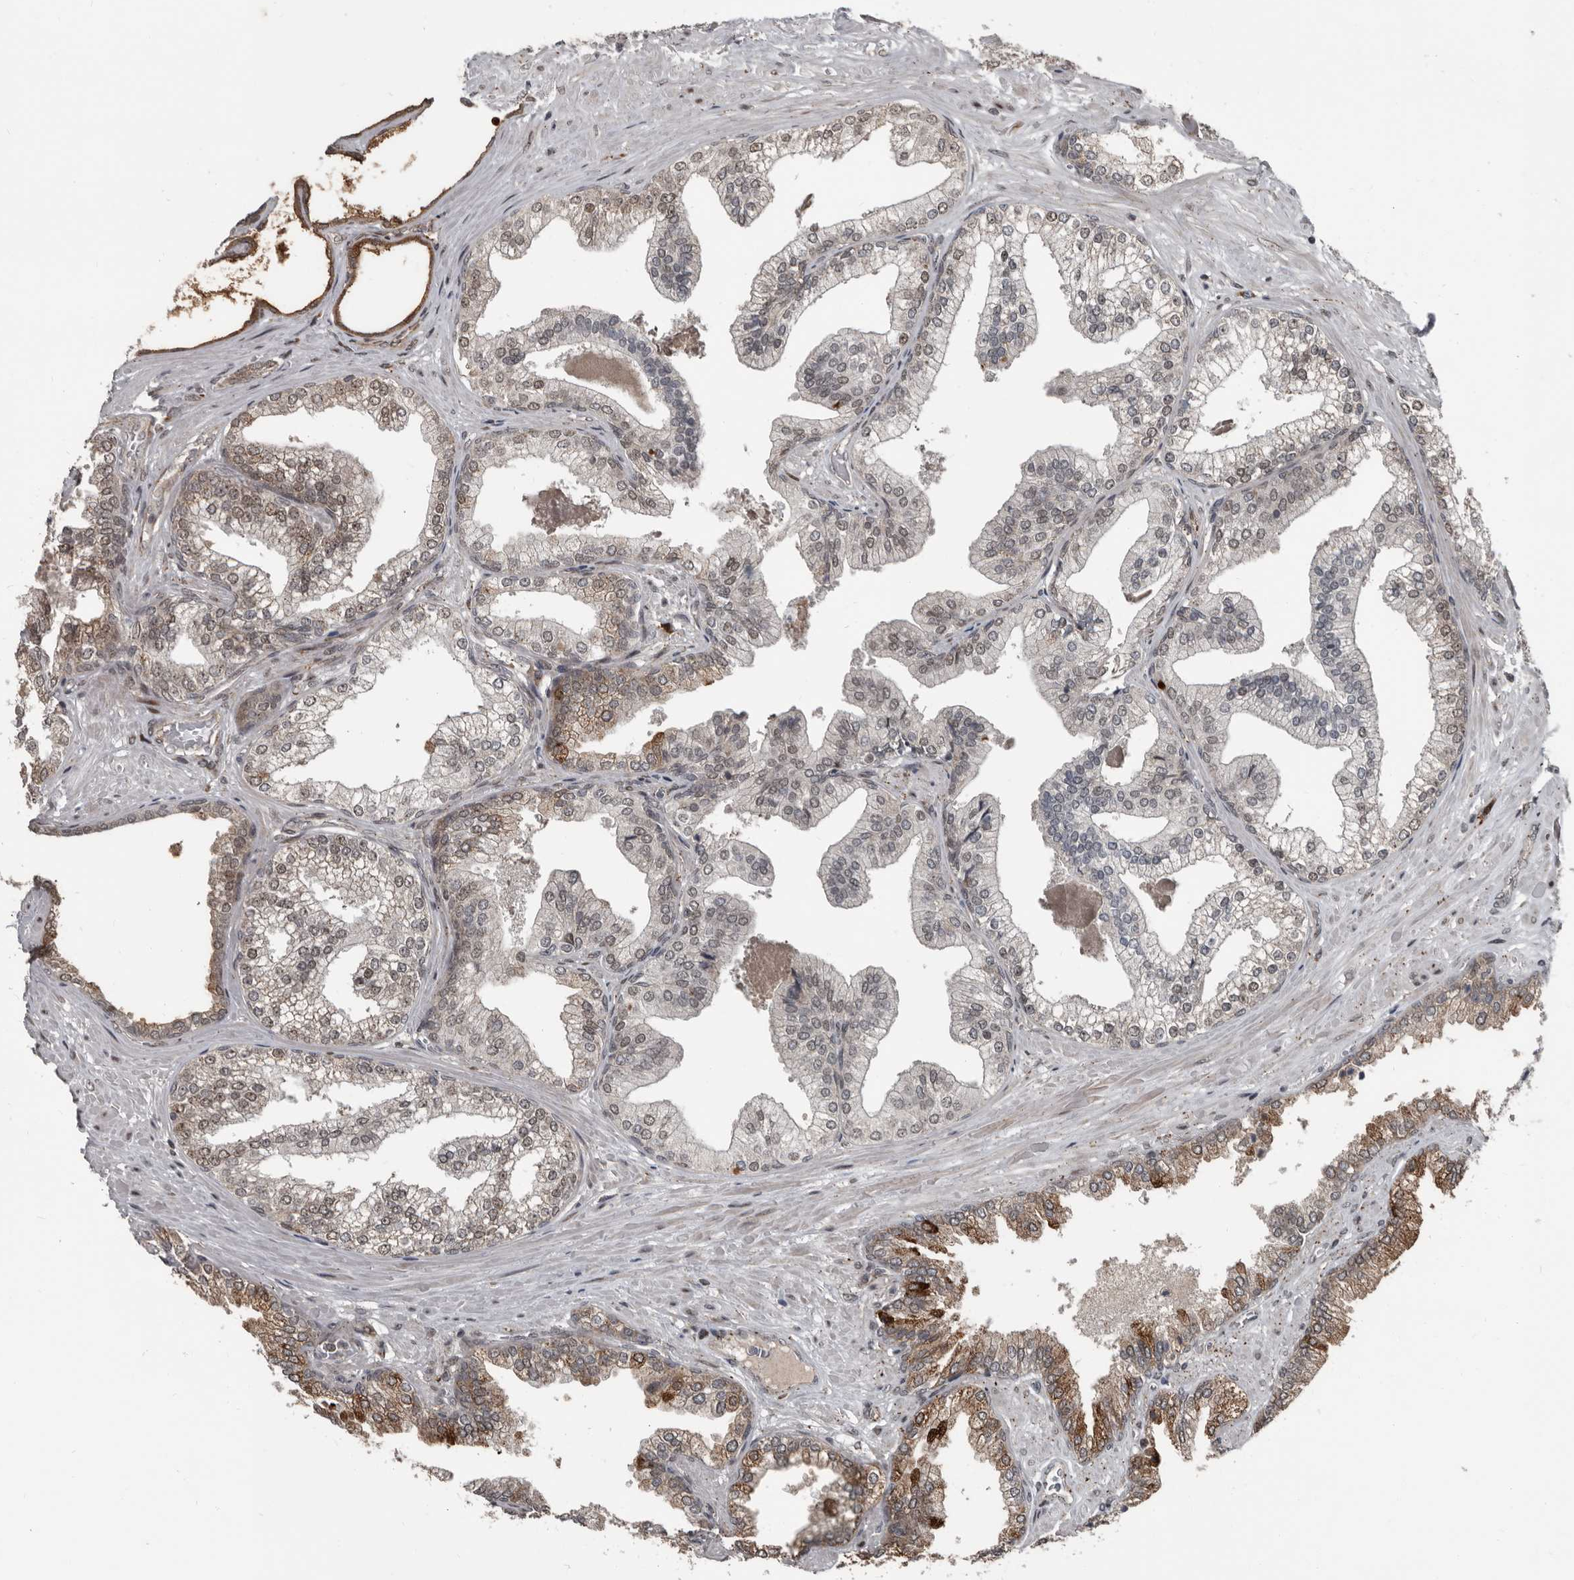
{"staining": {"intensity": "moderate", "quantity": "25%-75%", "location": "cytoplasmic/membranous,nuclear"}, "tissue": "prostate cancer", "cell_type": "Tumor cells", "image_type": "cancer", "snomed": [{"axis": "morphology", "description": "Adenocarcinoma, Low grade"}, {"axis": "topography", "description": "Prostate"}], "caption": "IHC of human prostate cancer (low-grade adenocarcinoma) shows medium levels of moderate cytoplasmic/membranous and nuclear staining in about 25%-75% of tumor cells.", "gene": "CHD1L", "patient": {"sex": "male", "age": 71}}